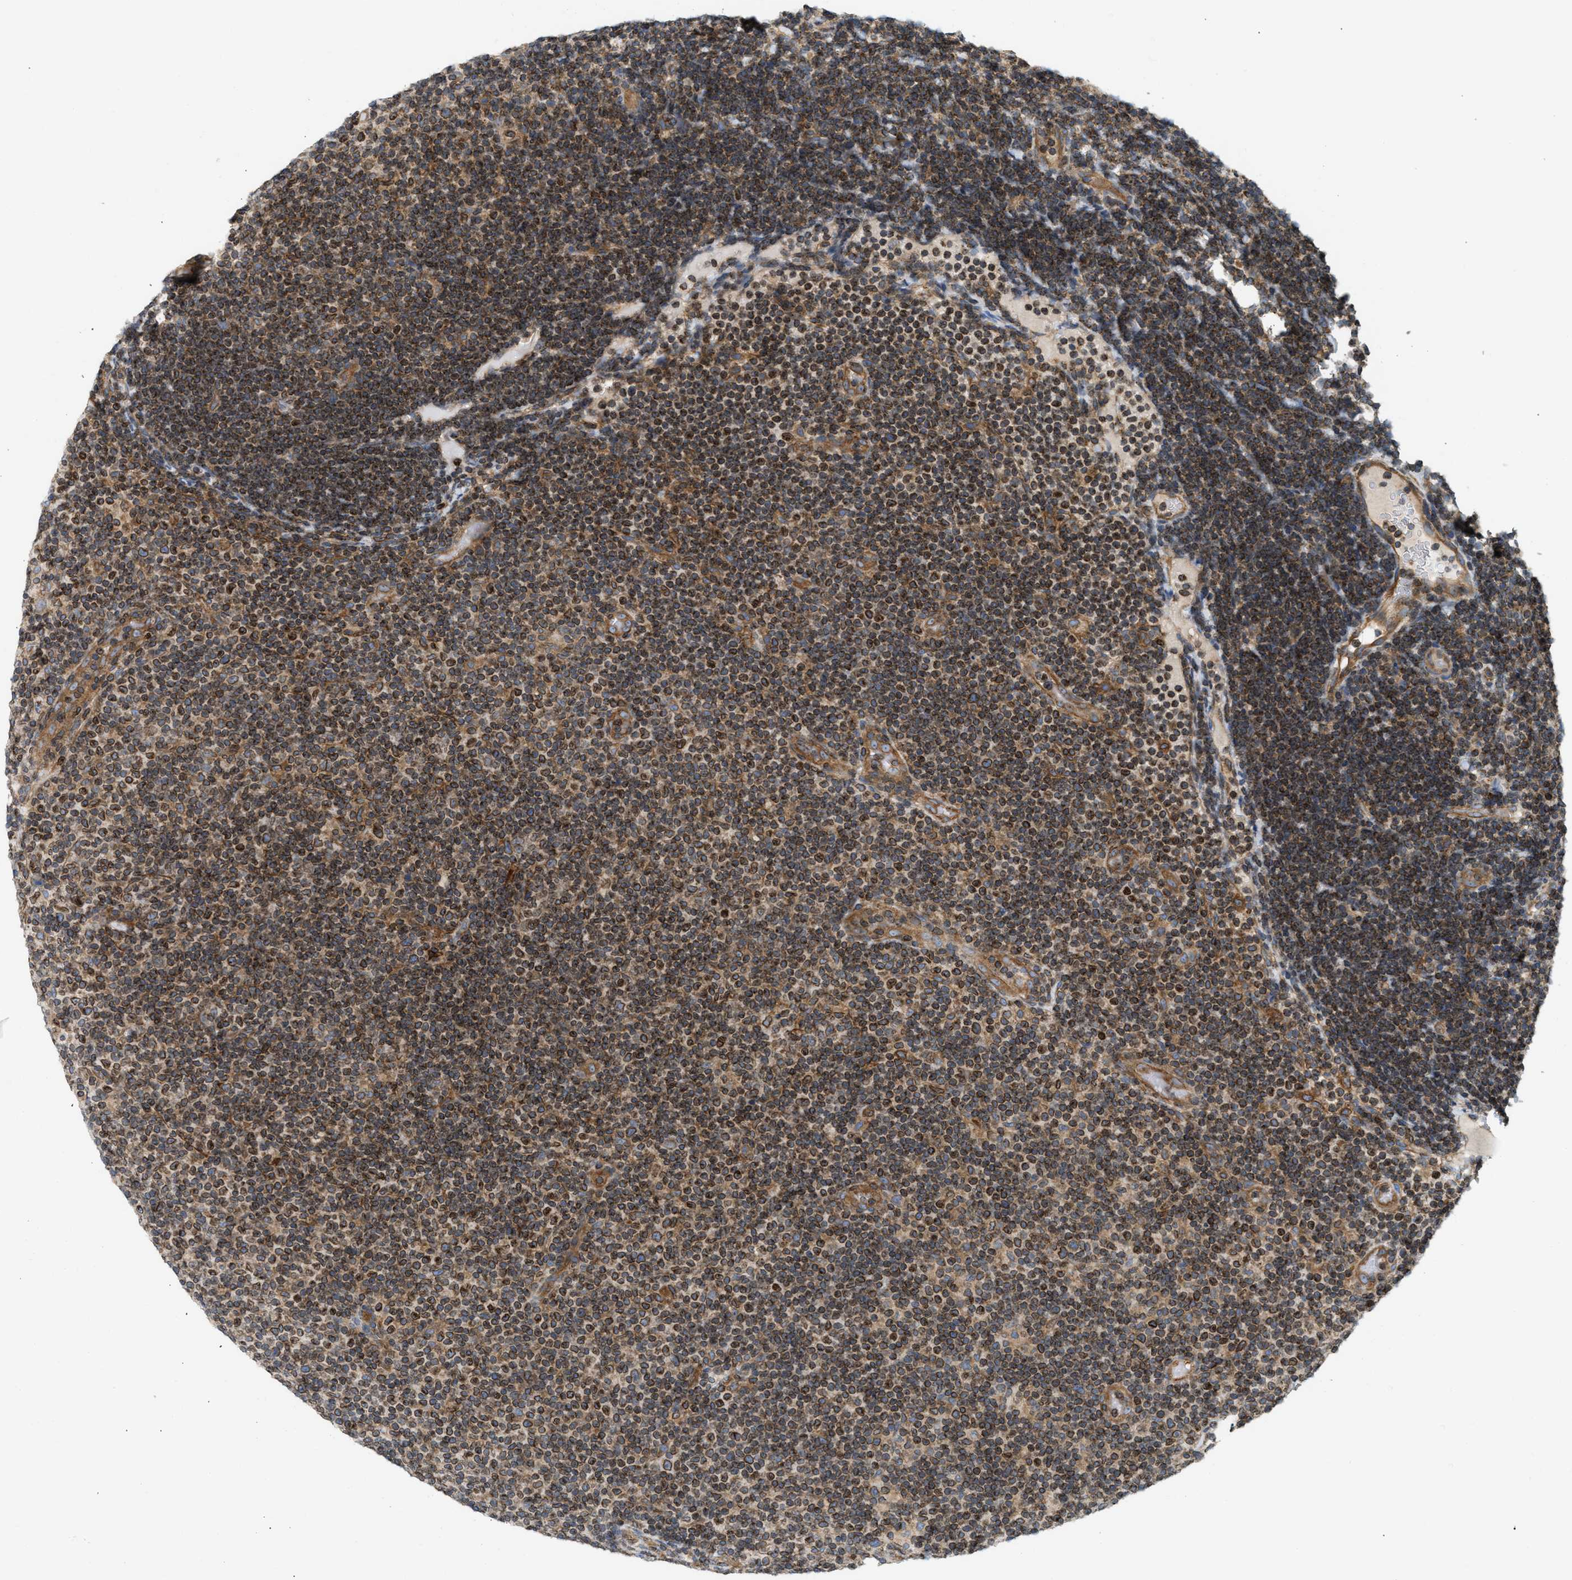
{"staining": {"intensity": "strong", "quantity": ">75%", "location": "cytoplasmic/membranous,nuclear"}, "tissue": "lymphoma", "cell_type": "Tumor cells", "image_type": "cancer", "snomed": [{"axis": "morphology", "description": "Malignant lymphoma, non-Hodgkin's type, Low grade"}, {"axis": "topography", "description": "Lymph node"}], "caption": "The micrograph exhibits staining of low-grade malignant lymphoma, non-Hodgkin's type, revealing strong cytoplasmic/membranous and nuclear protein positivity (brown color) within tumor cells.", "gene": "STRN", "patient": {"sex": "male", "age": 83}}